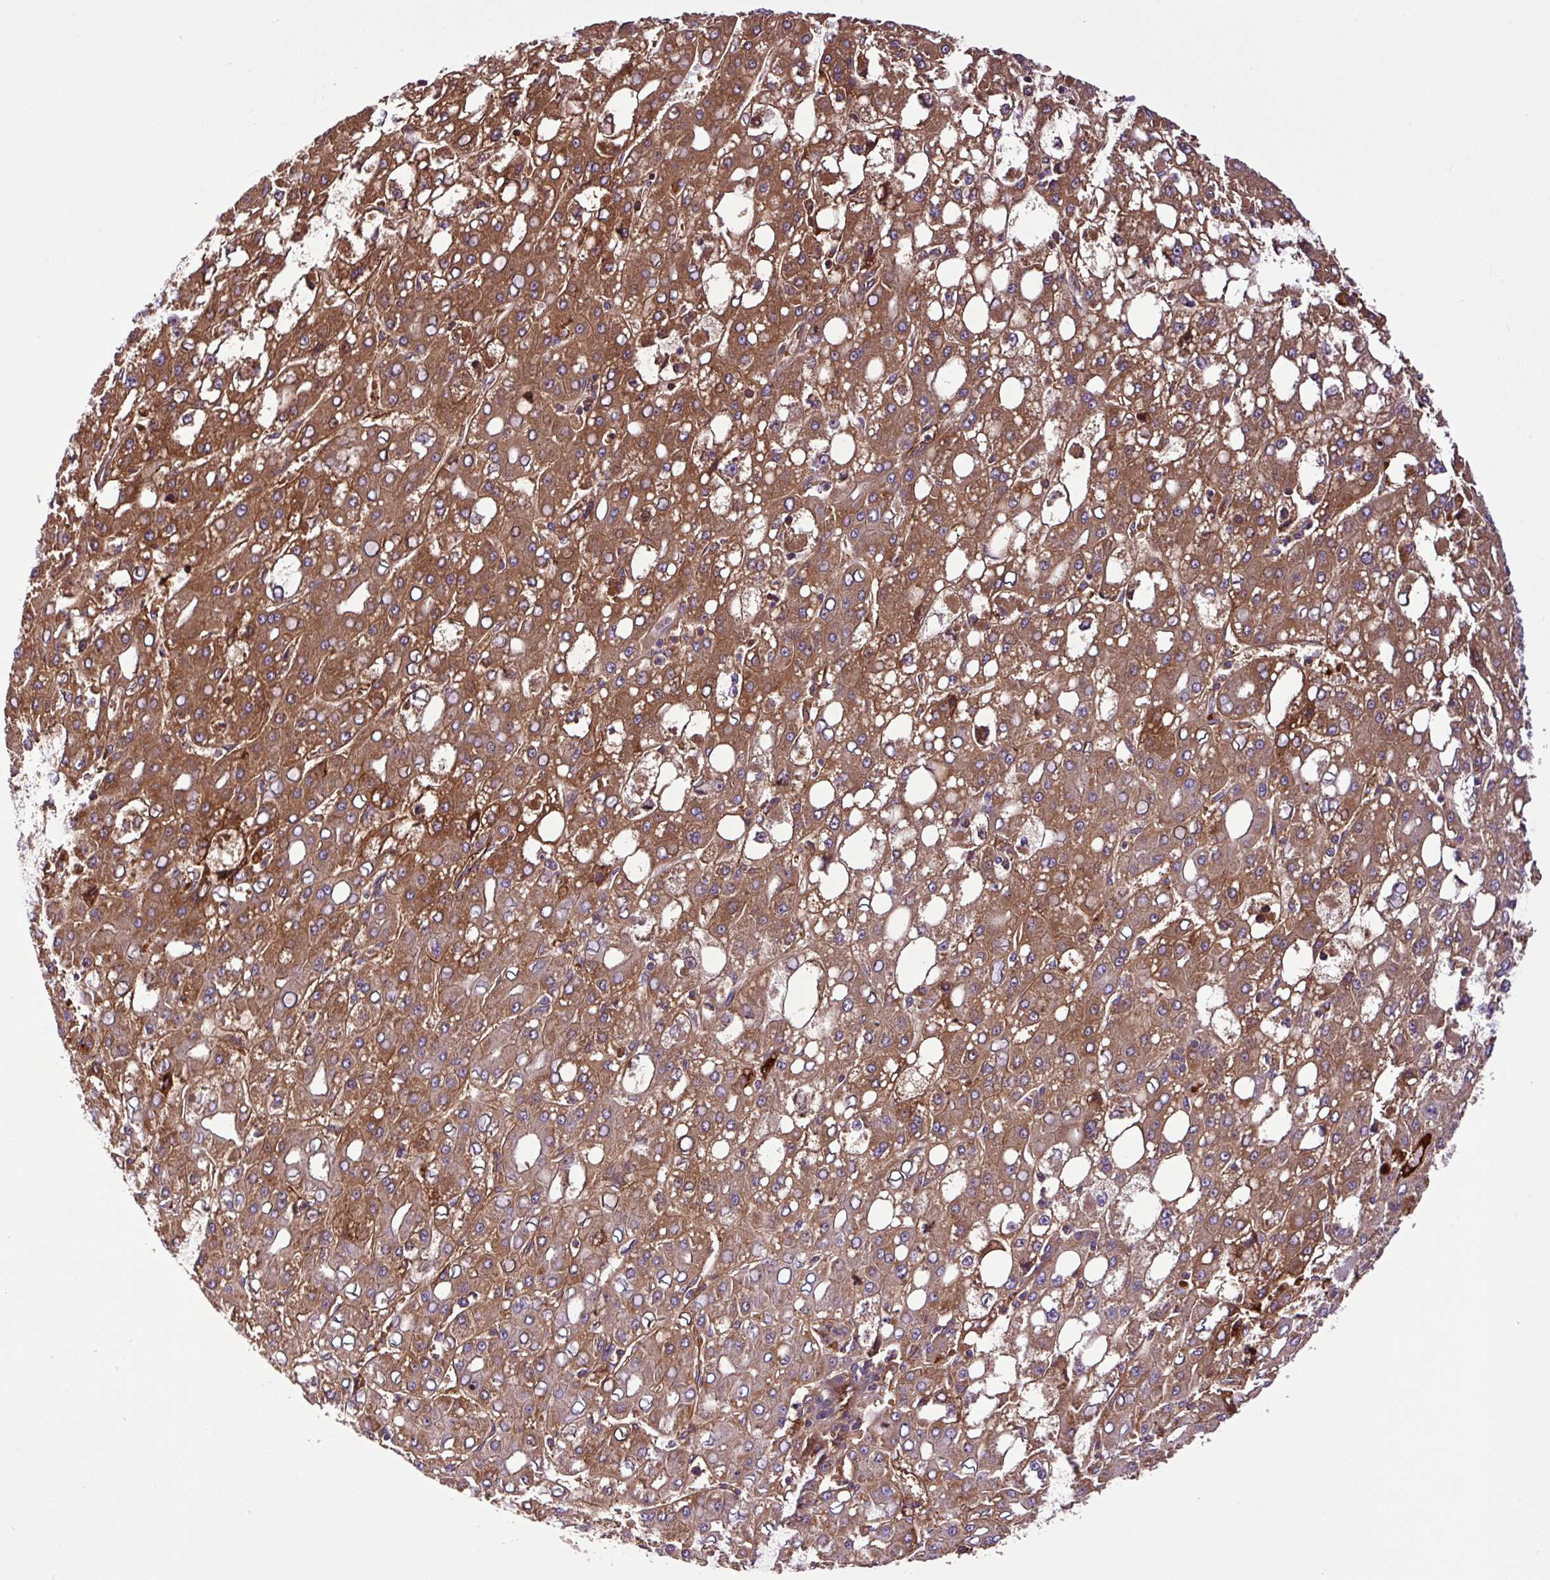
{"staining": {"intensity": "moderate", "quantity": ">75%", "location": "cytoplasmic/membranous"}, "tissue": "liver cancer", "cell_type": "Tumor cells", "image_type": "cancer", "snomed": [{"axis": "morphology", "description": "Carcinoma, Hepatocellular, NOS"}, {"axis": "topography", "description": "Liver"}], "caption": "This histopathology image shows hepatocellular carcinoma (liver) stained with immunohistochemistry to label a protein in brown. The cytoplasmic/membranous of tumor cells show moderate positivity for the protein. Nuclei are counter-stained blue.", "gene": "ZNF266", "patient": {"sex": "male", "age": 65}}